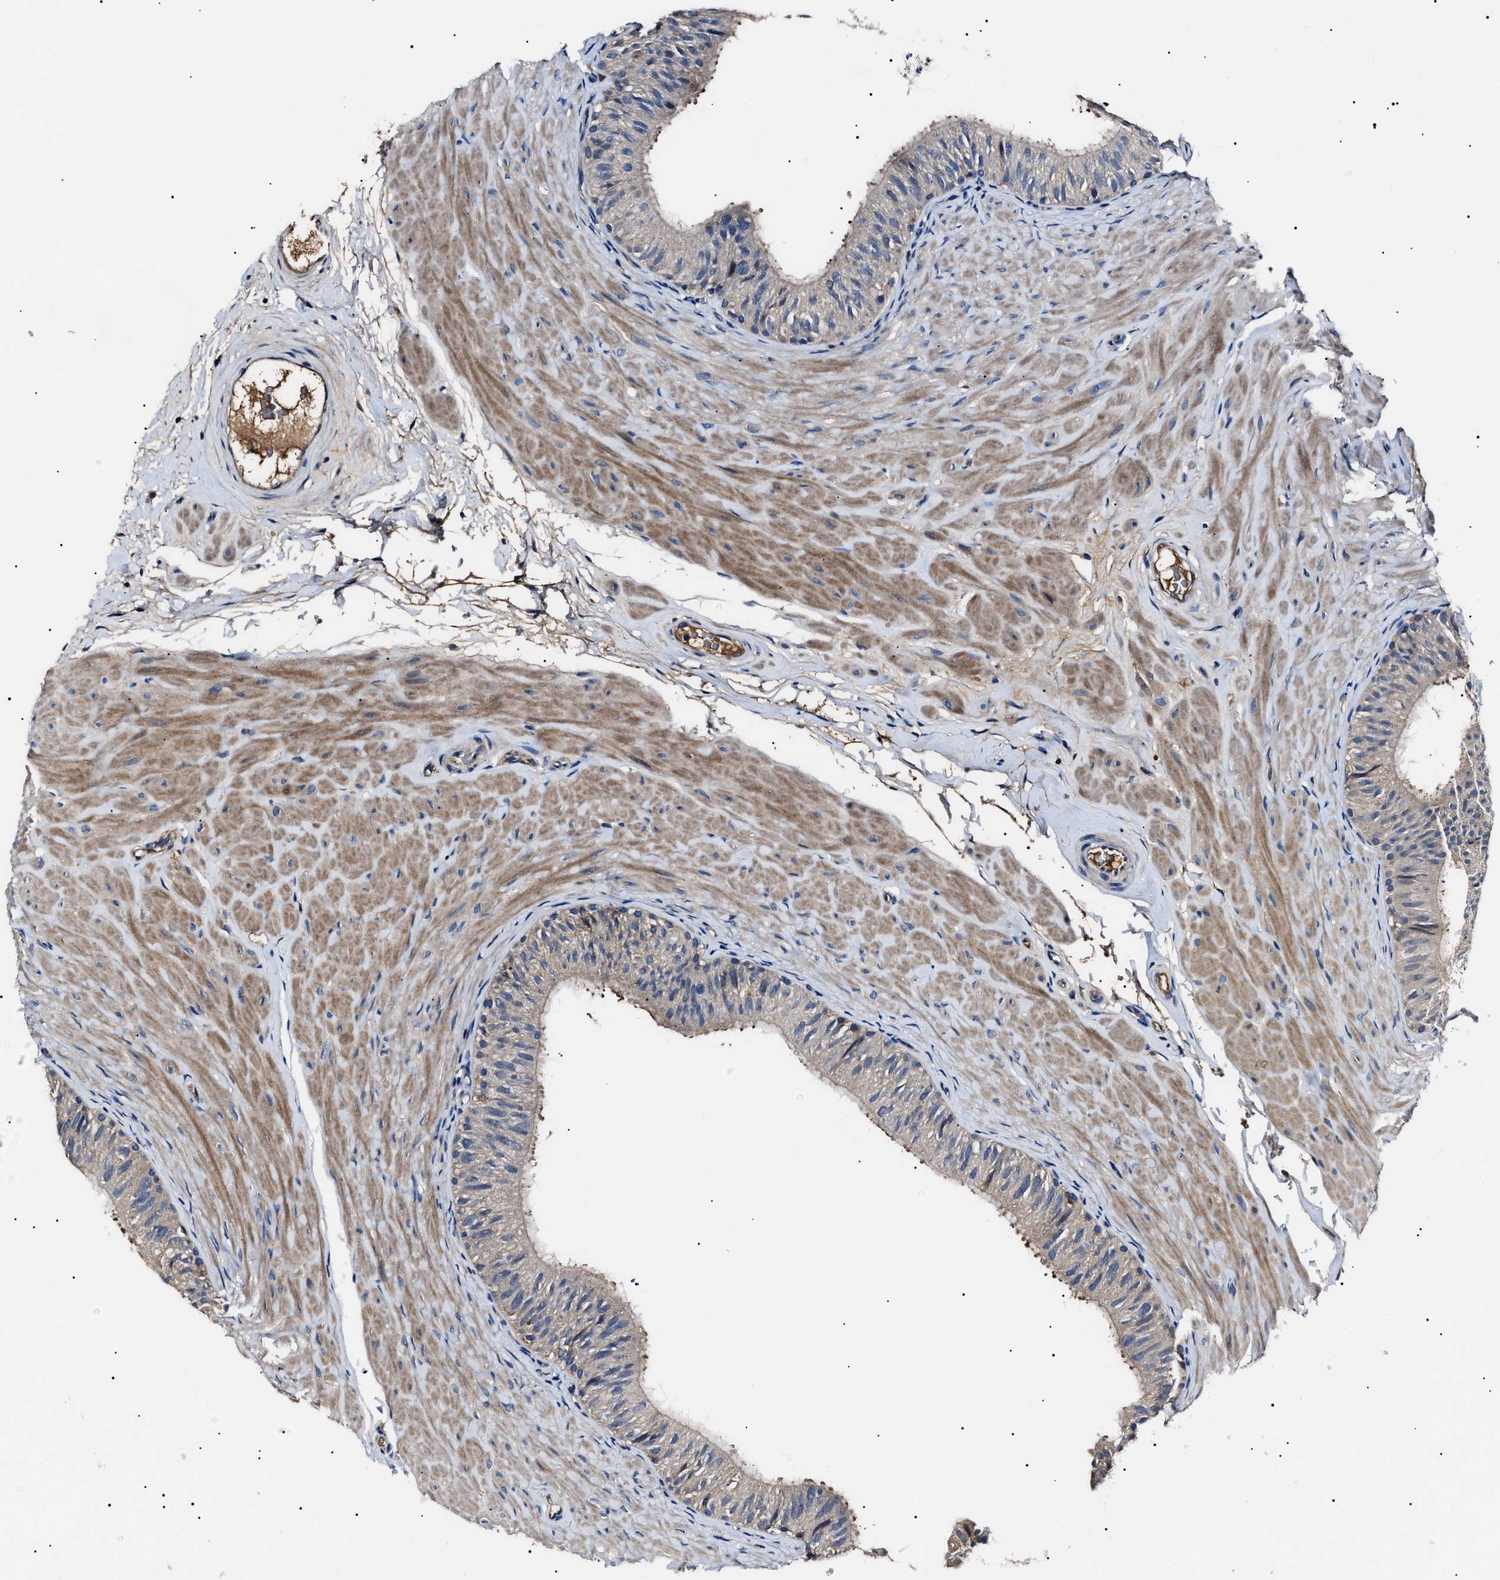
{"staining": {"intensity": "negative", "quantity": "none", "location": "none"}, "tissue": "epididymis", "cell_type": "Glandular cells", "image_type": "normal", "snomed": [{"axis": "morphology", "description": "Normal tissue, NOS"}, {"axis": "topography", "description": "Epididymis"}], "caption": "Protein analysis of benign epididymis shows no significant staining in glandular cells.", "gene": "IFT81", "patient": {"sex": "male", "age": 34}}